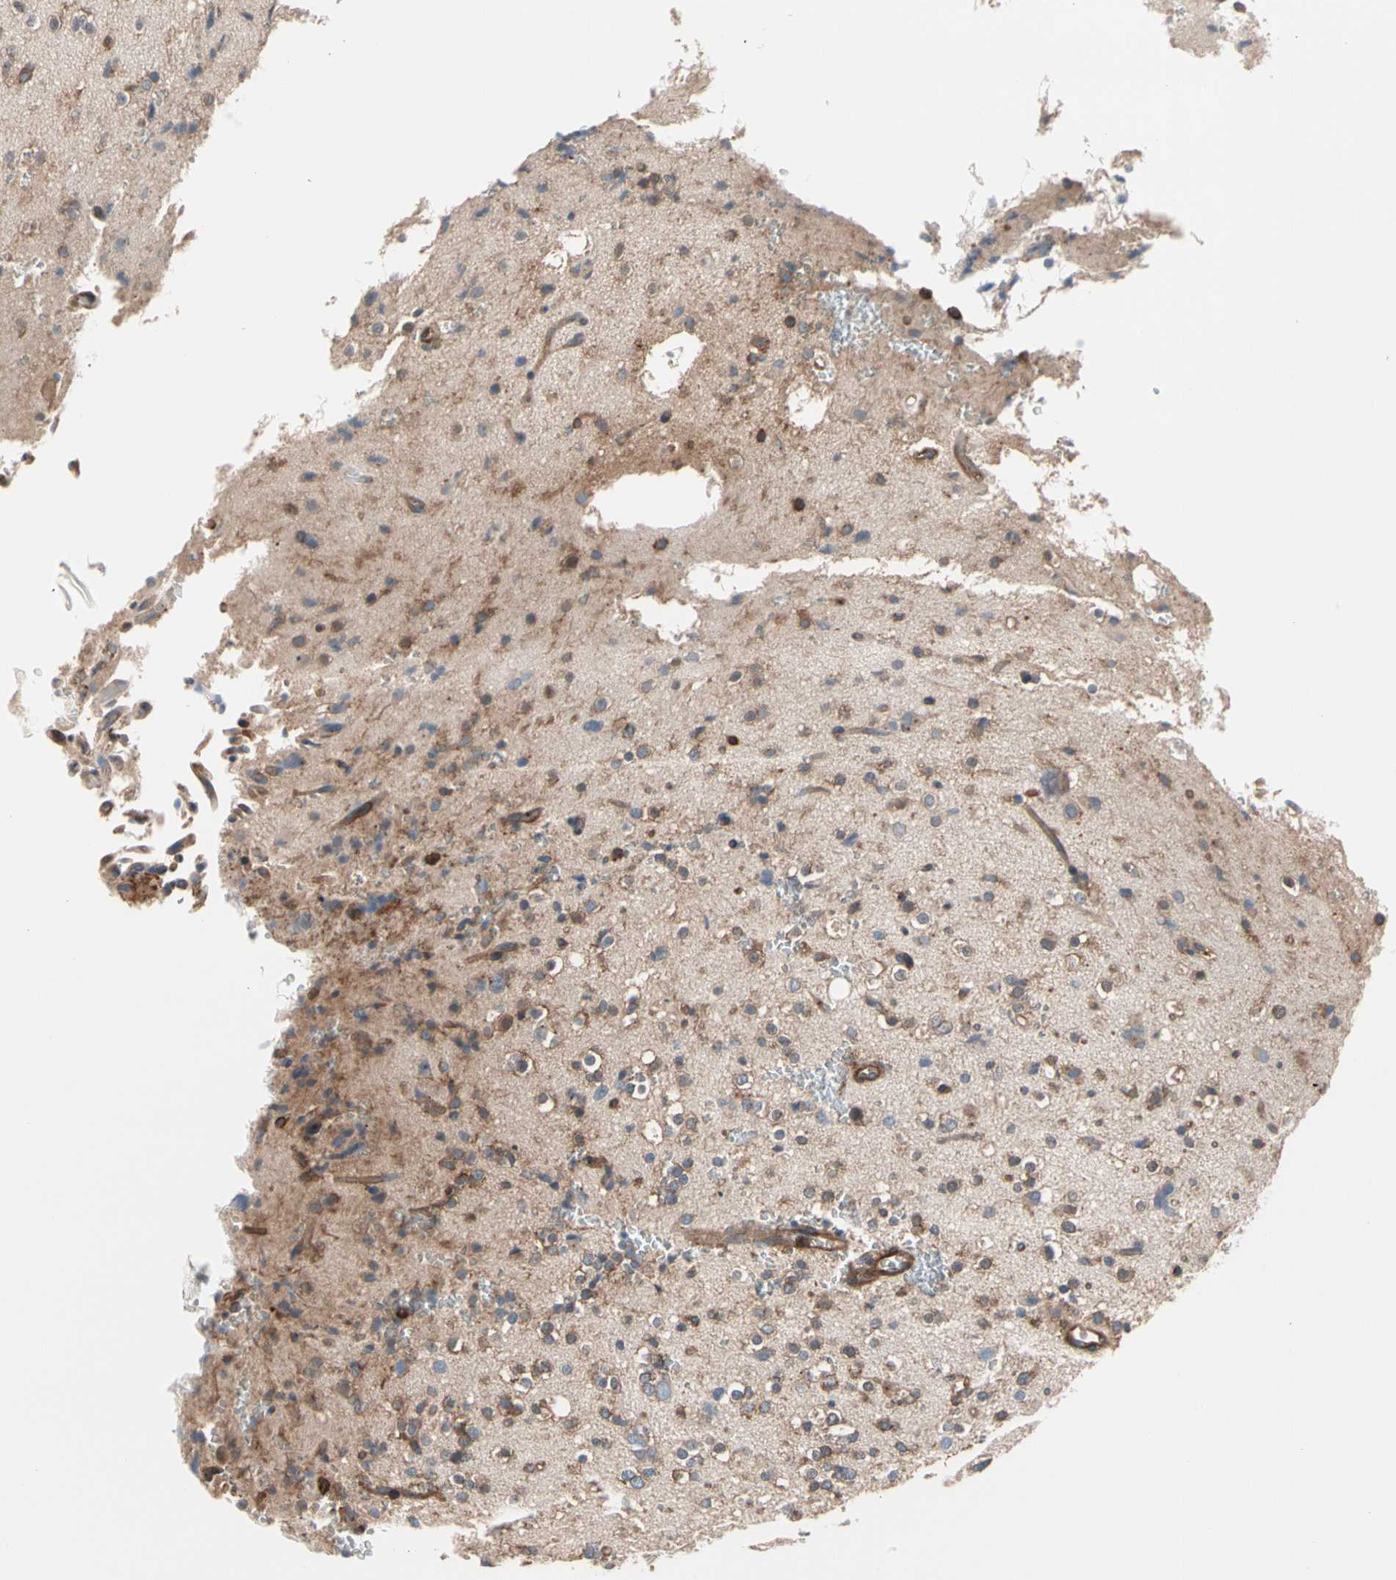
{"staining": {"intensity": "weak", "quantity": "25%-75%", "location": "cytoplasmic/membranous"}, "tissue": "glioma", "cell_type": "Tumor cells", "image_type": "cancer", "snomed": [{"axis": "morphology", "description": "Glioma, malignant, High grade"}, {"axis": "topography", "description": "Brain"}], "caption": "About 25%-75% of tumor cells in malignant glioma (high-grade) demonstrate weak cytoplasmic/membranous protein positivity as visualized by brown immunohistochemical staining.", "gene": "ROCK1", "patient": {"sex": "male", "age": 47}}